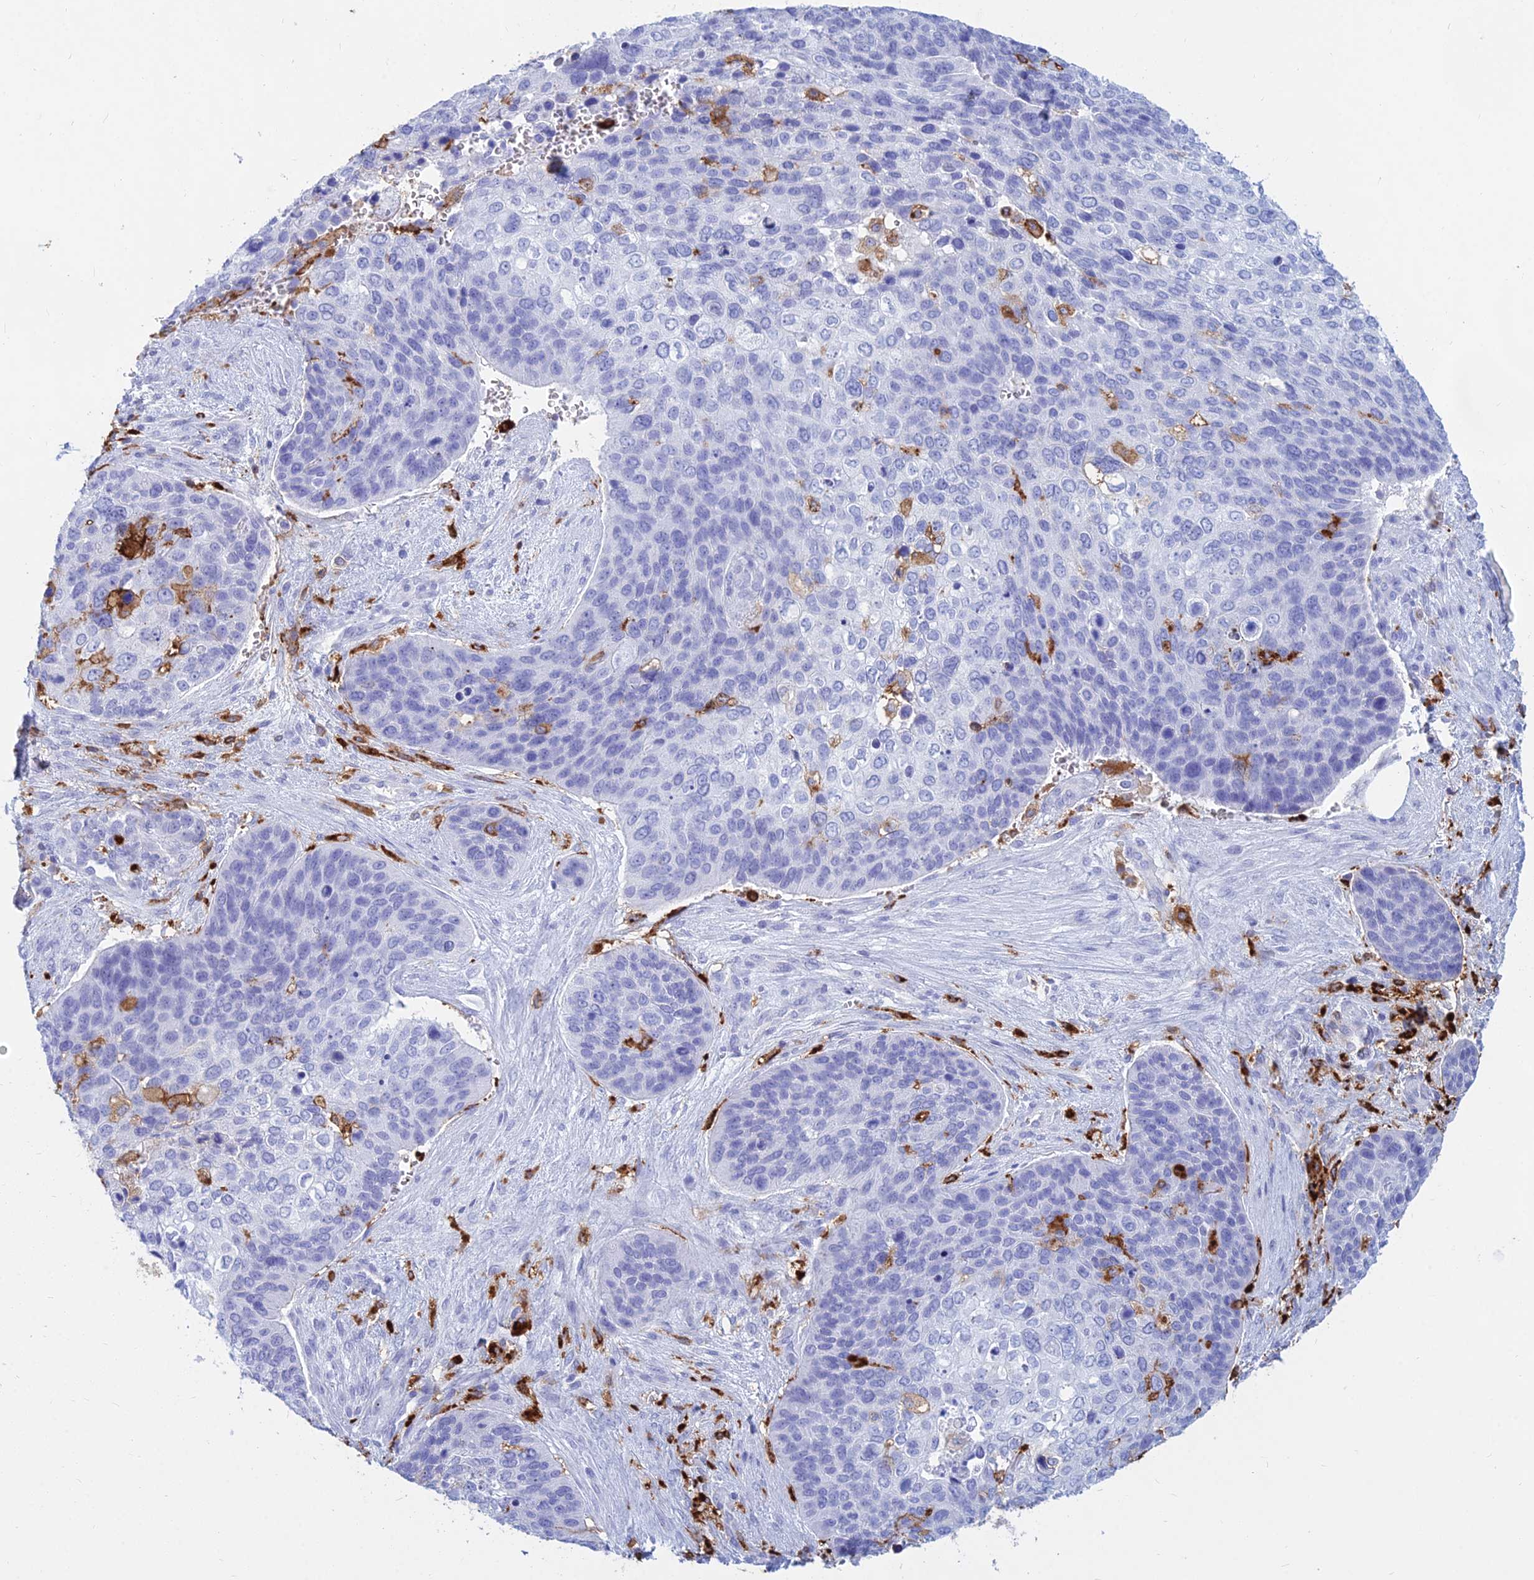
{"staining": {"intensity": "negative", "quantity": "none", "location": "none"}, "tissue": "skin cancer", "cell_type": "Tumor cells", "image_type": "cancer", "snomed": [{"axis": "morphology", "description": "Basal cell carcinoma"}, {"axis": "topography", "description": "Skin"}], "caption": "Immunohistochemistry histopathology image of skin basal cell carcinoma stained for a protein (brown), which displays no expression in tumor cells.", "gene": "HLA-DRB1", "patient": {"sex": "female", "age": 74}}